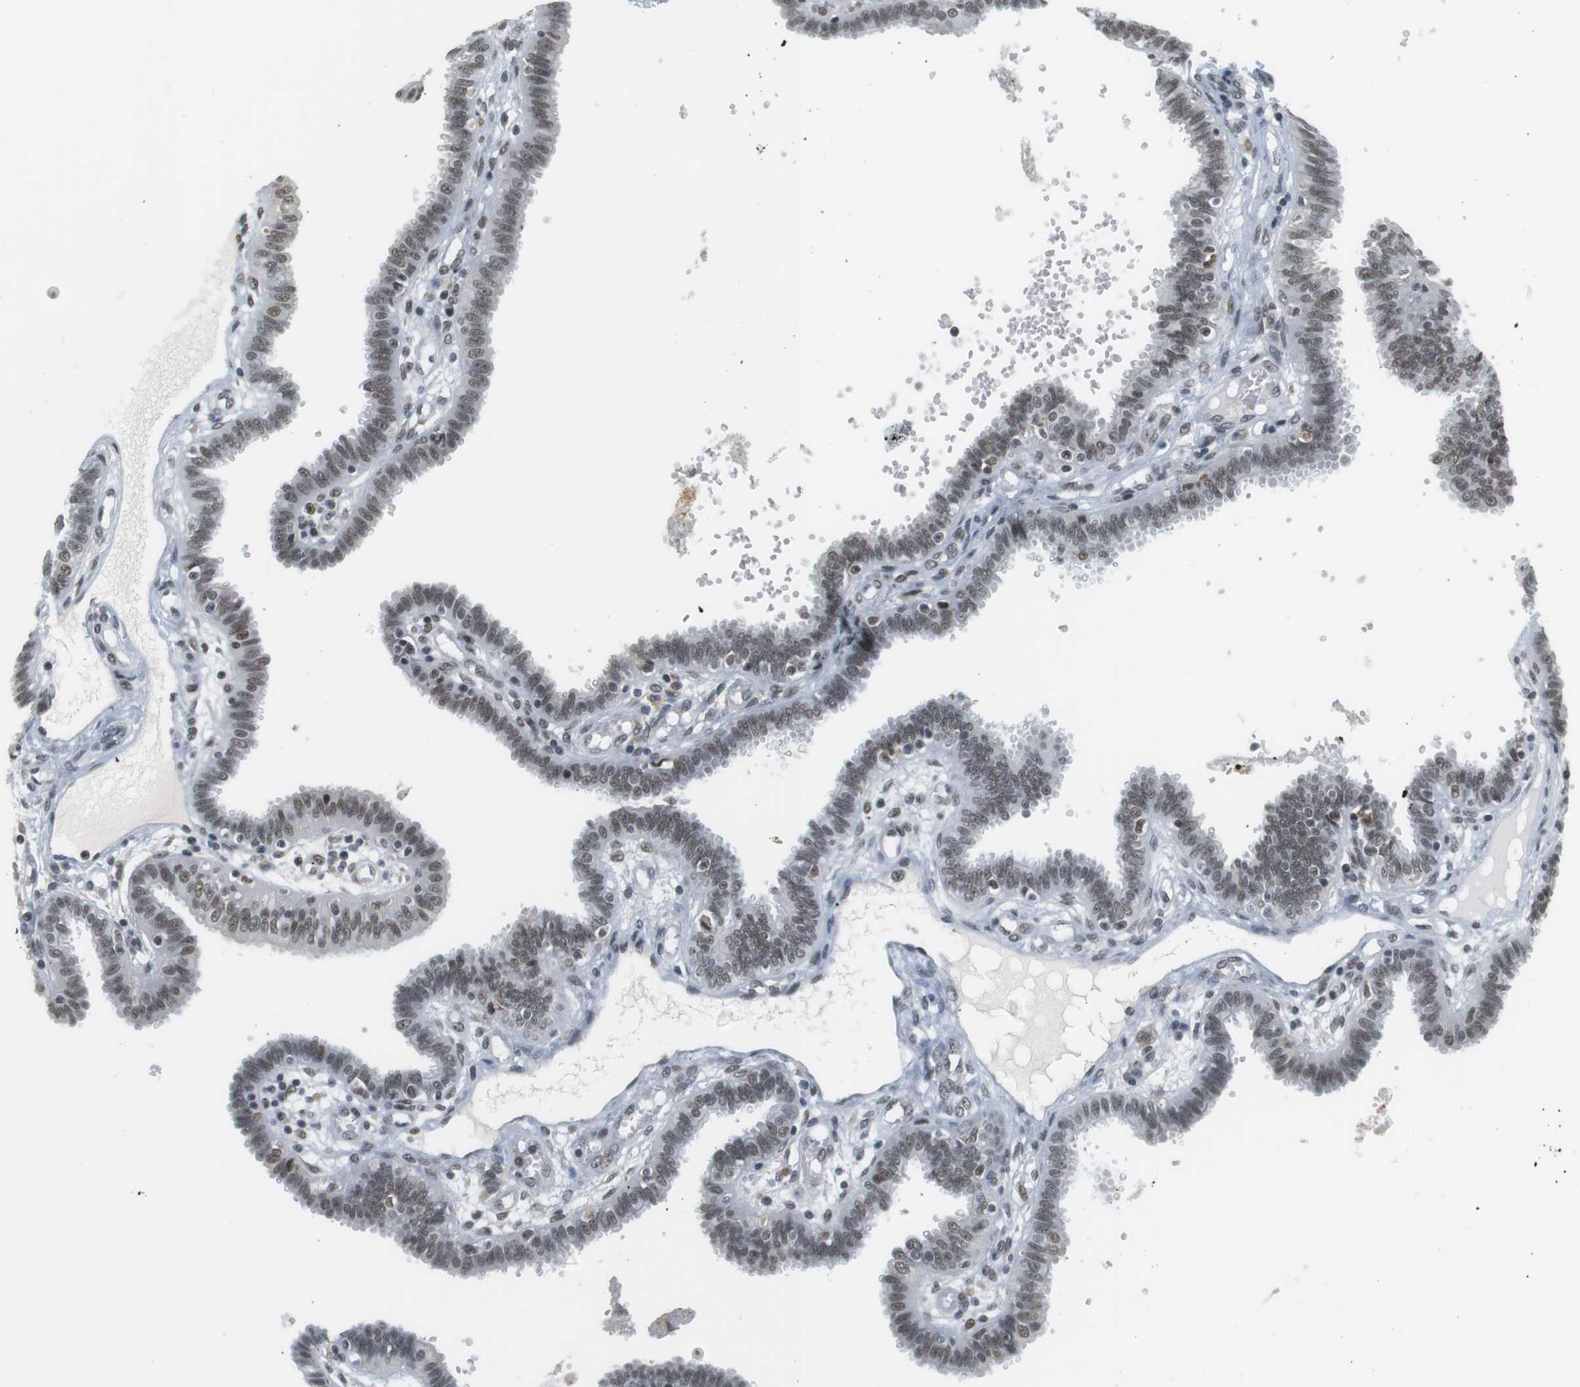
{"staining": {"intensity": "weak", "quantity": "25%-75%", "location": "nuclear"}, "tissue": "fallopian tube", "cell_type": "Glandular cells", "image_type": "normal", "snomed": [{"axis": "morphology", "description": "Normal tissue, NOS"}, {"axis": "topography", "description": "Fallopian tube"}], "caption": "The image displays immunohistochemical staining of benign fallopian tube. There is weak nuclear positivity is identified in about 25%-75% of glandular cells. (DAB (3,3'-diaminobenzidine) = brown stain, brightfield microscopy at high magnification).", "gene": "RNF38", "patient": {"sex": "female", "age": 32}}